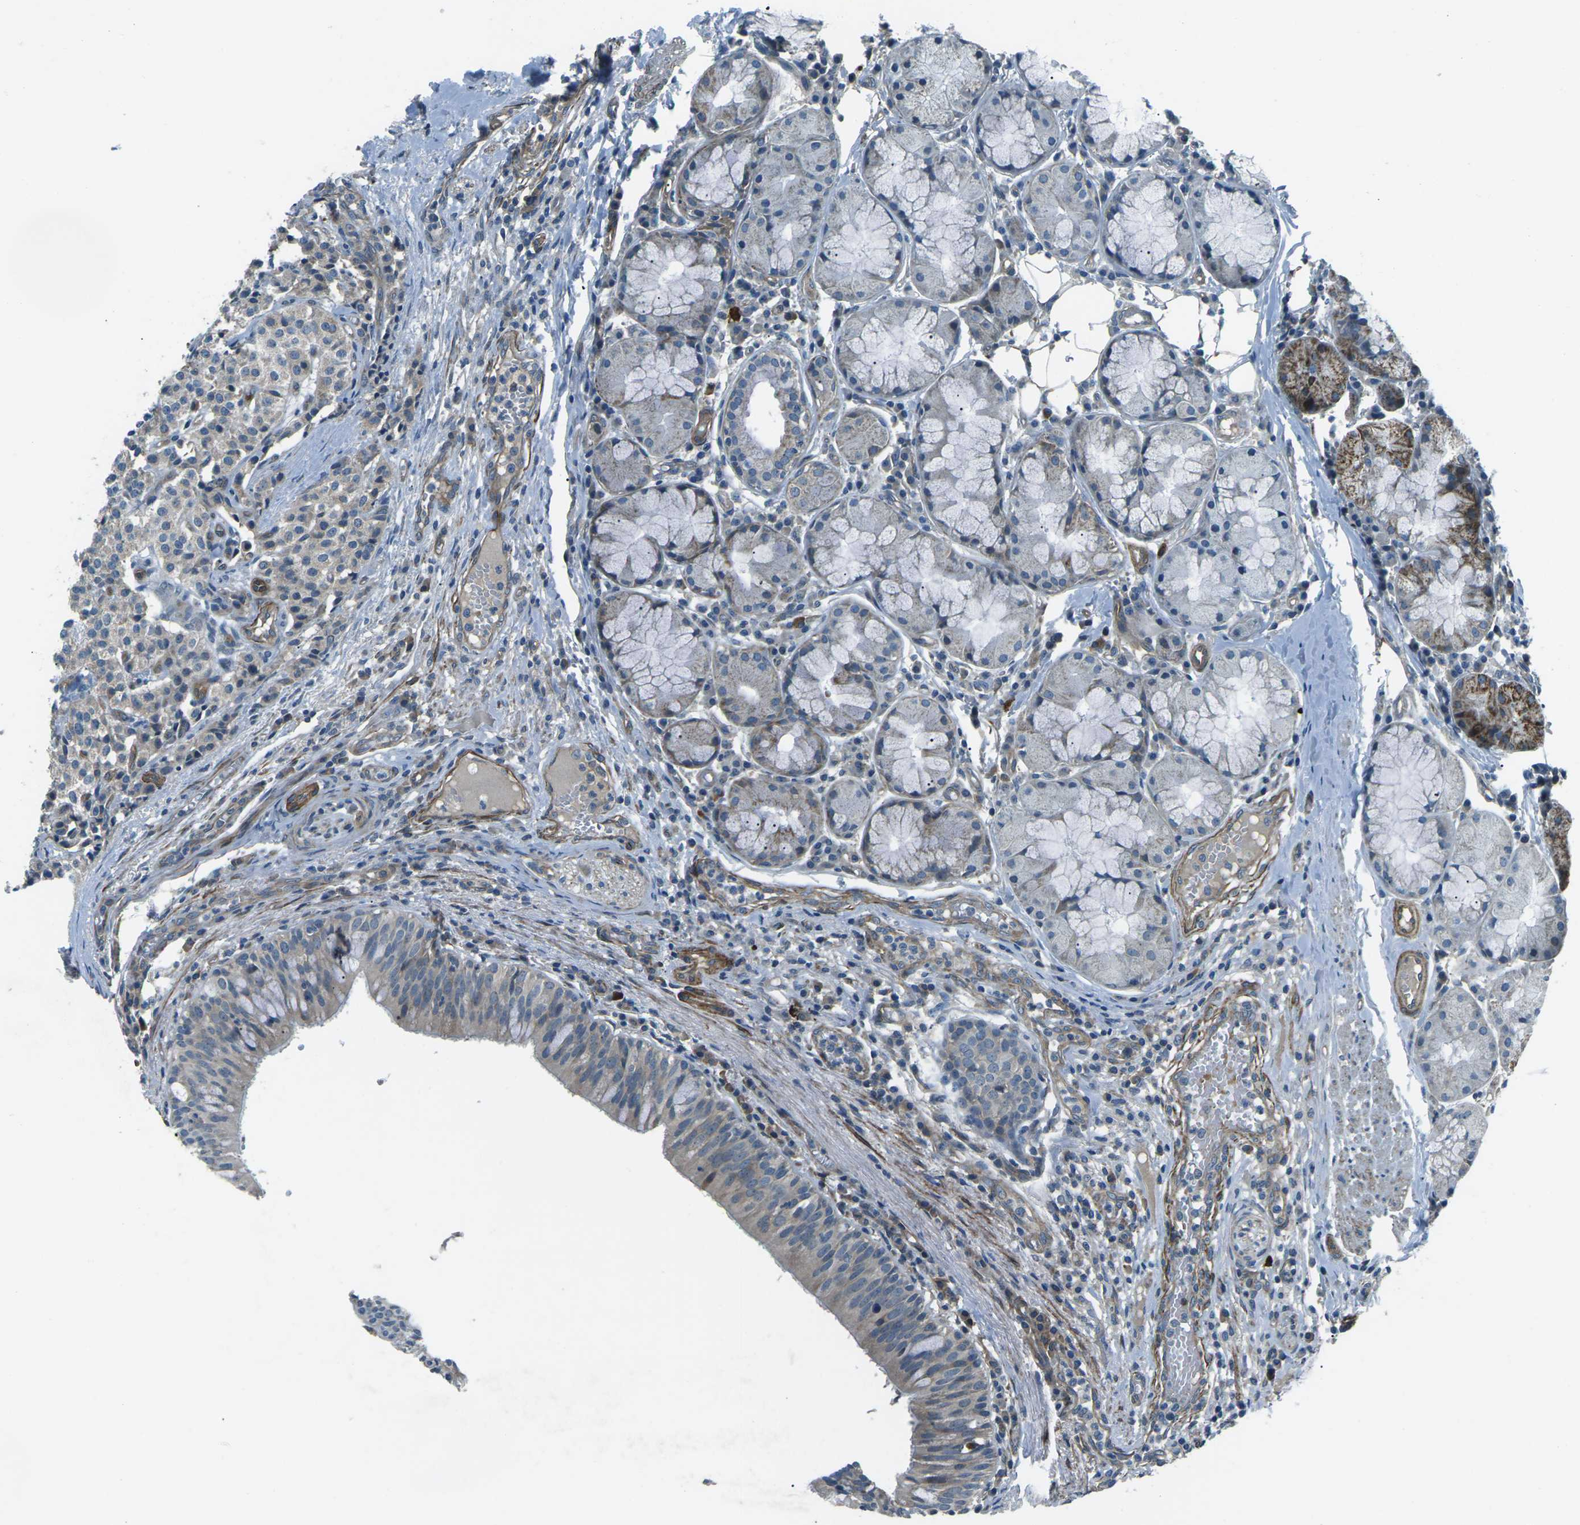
{"staining": {"intensity": "weak", "quantity": "25%-75%", "location": "cytoplasmic/membranous"}, "tissue": "carcinoid", "cell_type": "Tumor cells", "image_type": "cancer", "snomed": [{"axis": "morphology", "description": "Carcinoid, malignant, NOS"}, {"axis": "topography", "description": "Lung"}], "caption": "Carcinoid tissue exhibits weak cytoplasmic/membranous expression in about 25%-75% of tumor cells, visualized by immunohistochemistry.", "gene": "AFAP1", "patient": {"sex": "male", "age": 30}}